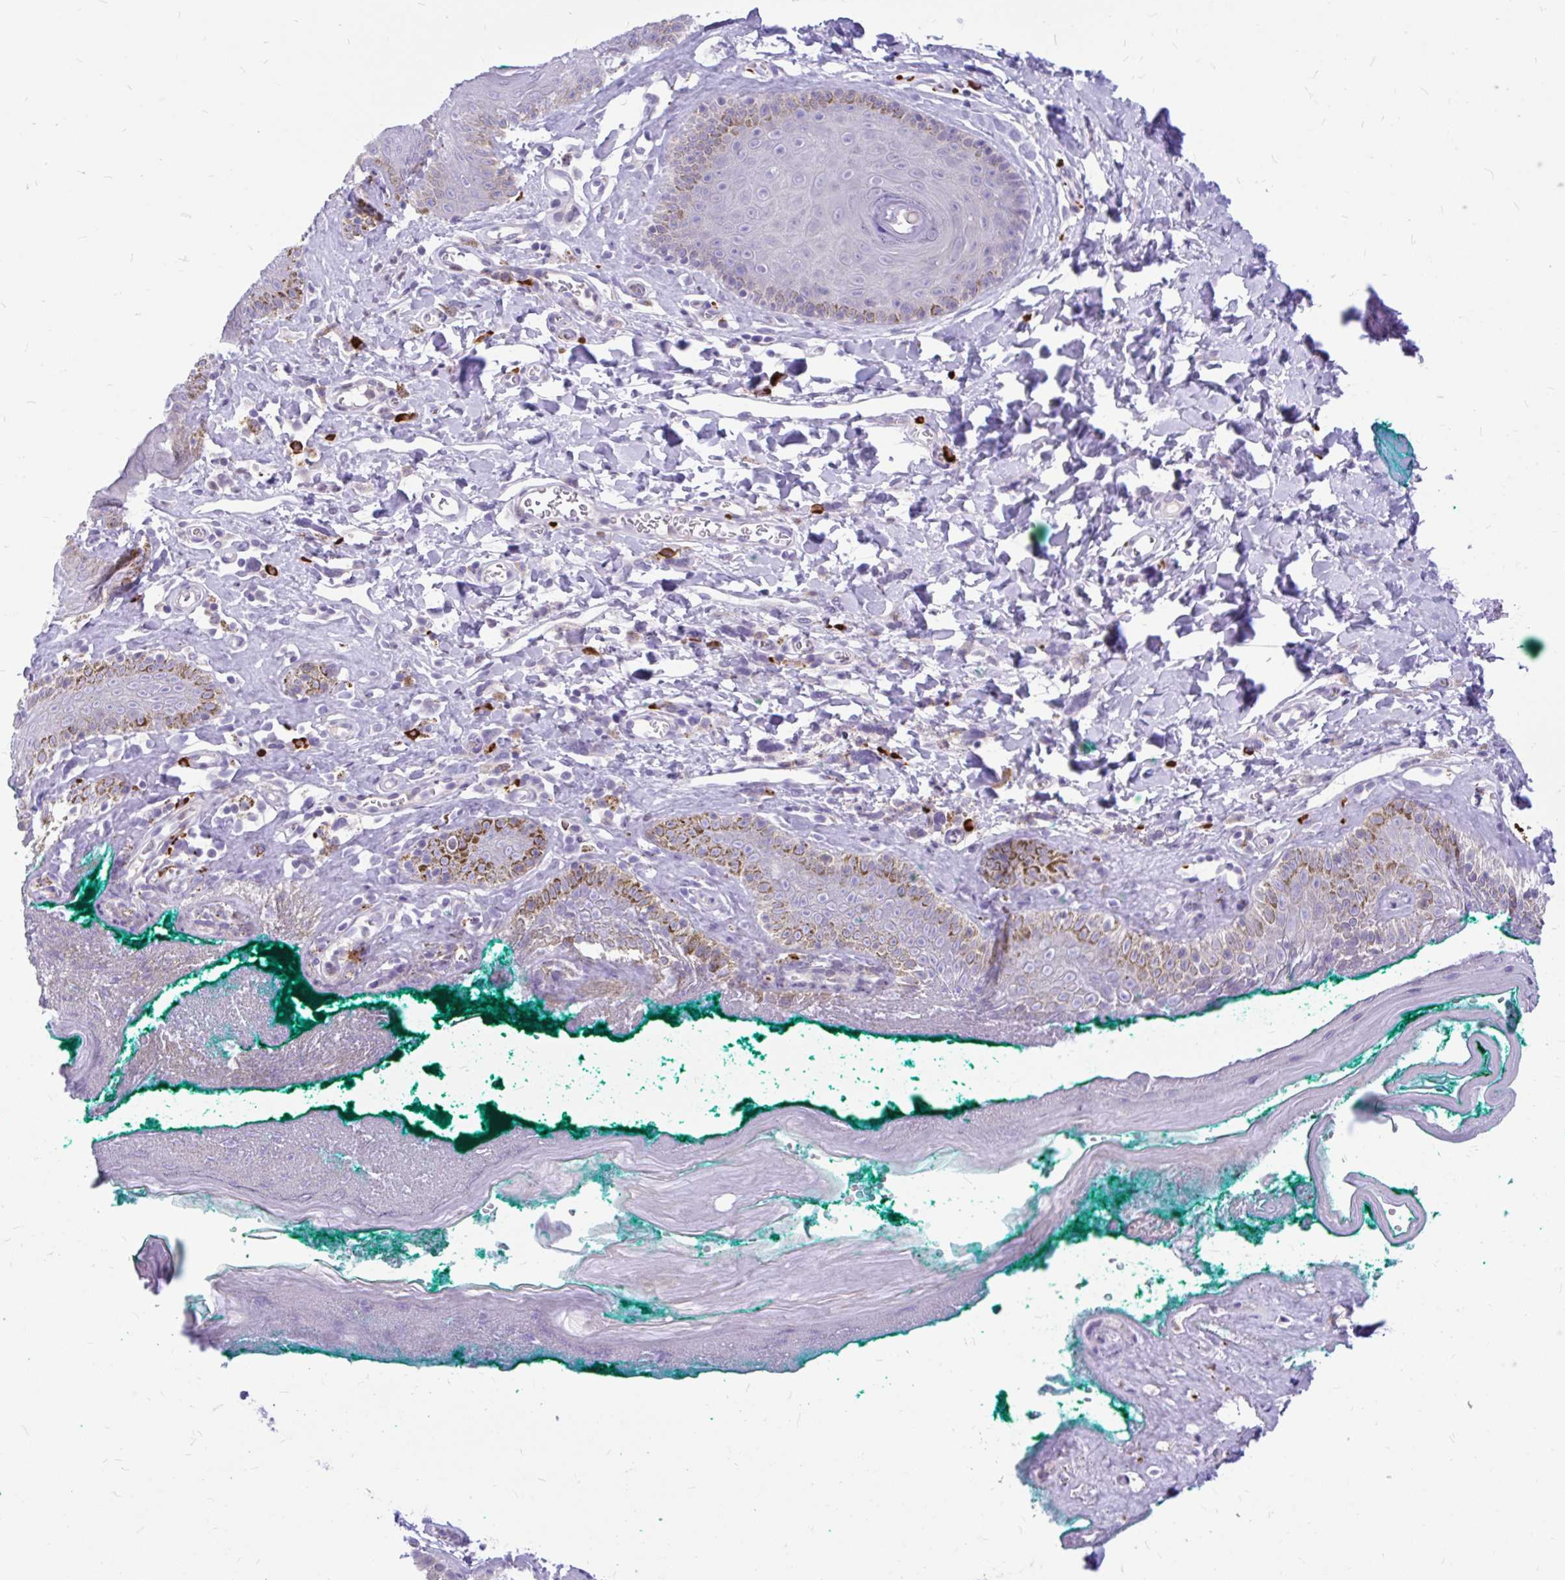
{"staining": {"intensity": "negative", "quantity": "none", "location": "none"}, "tissue": "skin", "cell_type": "Epidermal cells", "image_type": "normal", "snomed": [{"axis": "morphology", "description": "Normal tissue, NOS"}, {"axis": "topography", "description": "Vulva"}, {"axis": "topography", "description": "Peripheral nerve tissue"}], "caption": "Immunohistochemistry (IHC) photomicrograph of benign skin stained for a protein (brown), which shows no expression in epidermal cells. (Immunohistochemistry (IHC), brightfield microscopy, high magnification).", "gene": "MAP1LC3A", "patient": {"sex": "female", "age": 66}}